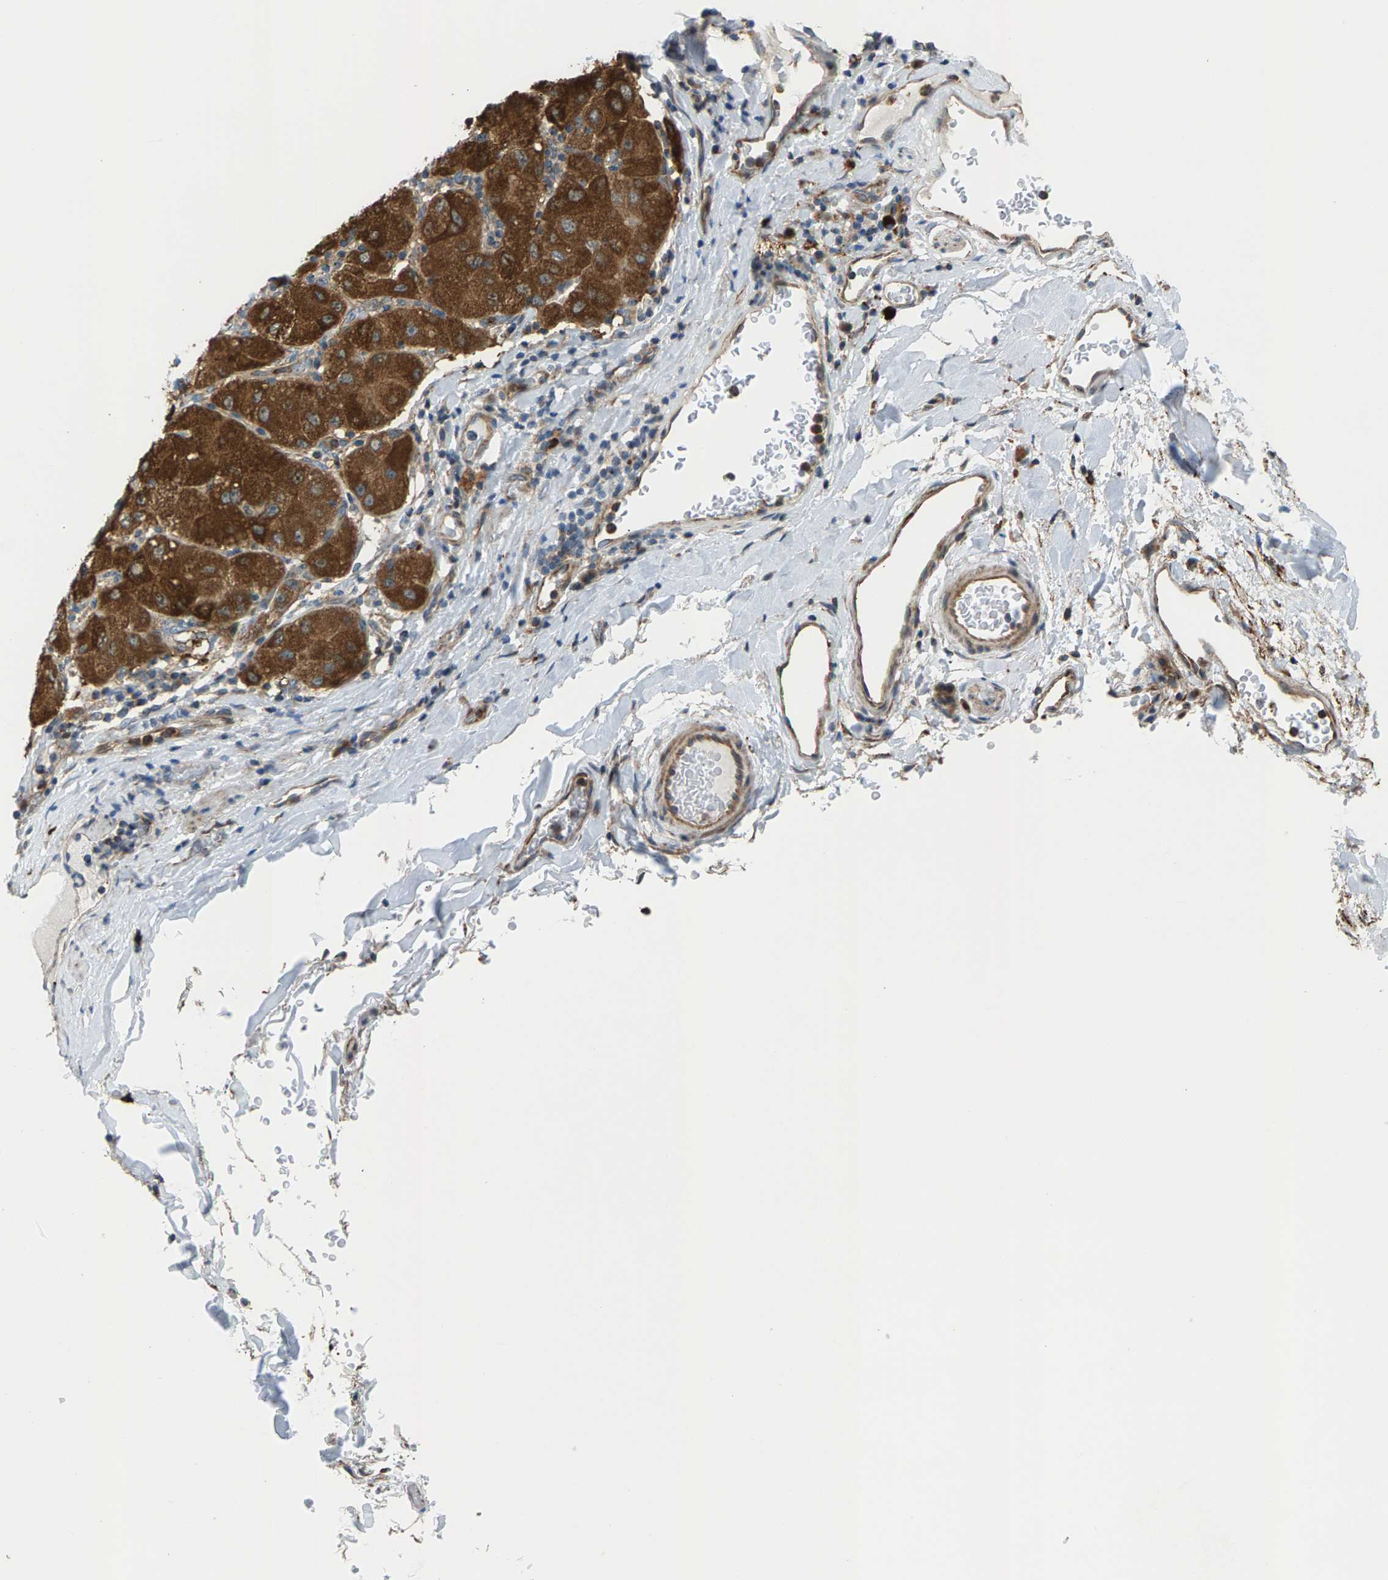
{"staining": {"intensity": "strong", "quantity": ">75%", "location": "cytoplasmic/membranous"}, "tissue": "liver cancer", "cell_type": "Tumor cells", "image_type": "cancer", "snomed": [{"axis": "morphology", "description": "Carcinoma, Hepatocellular, NOS"}, {"axis": "topography", "description": "Liver"}], "caption": "Strong cytoplasmic/membranous expression is appreciated in about >75% of tumor cells in liver hepatocellular carcinoma.", "gene": "PDCL", "patient": {"sex": "male", "age": 80}}